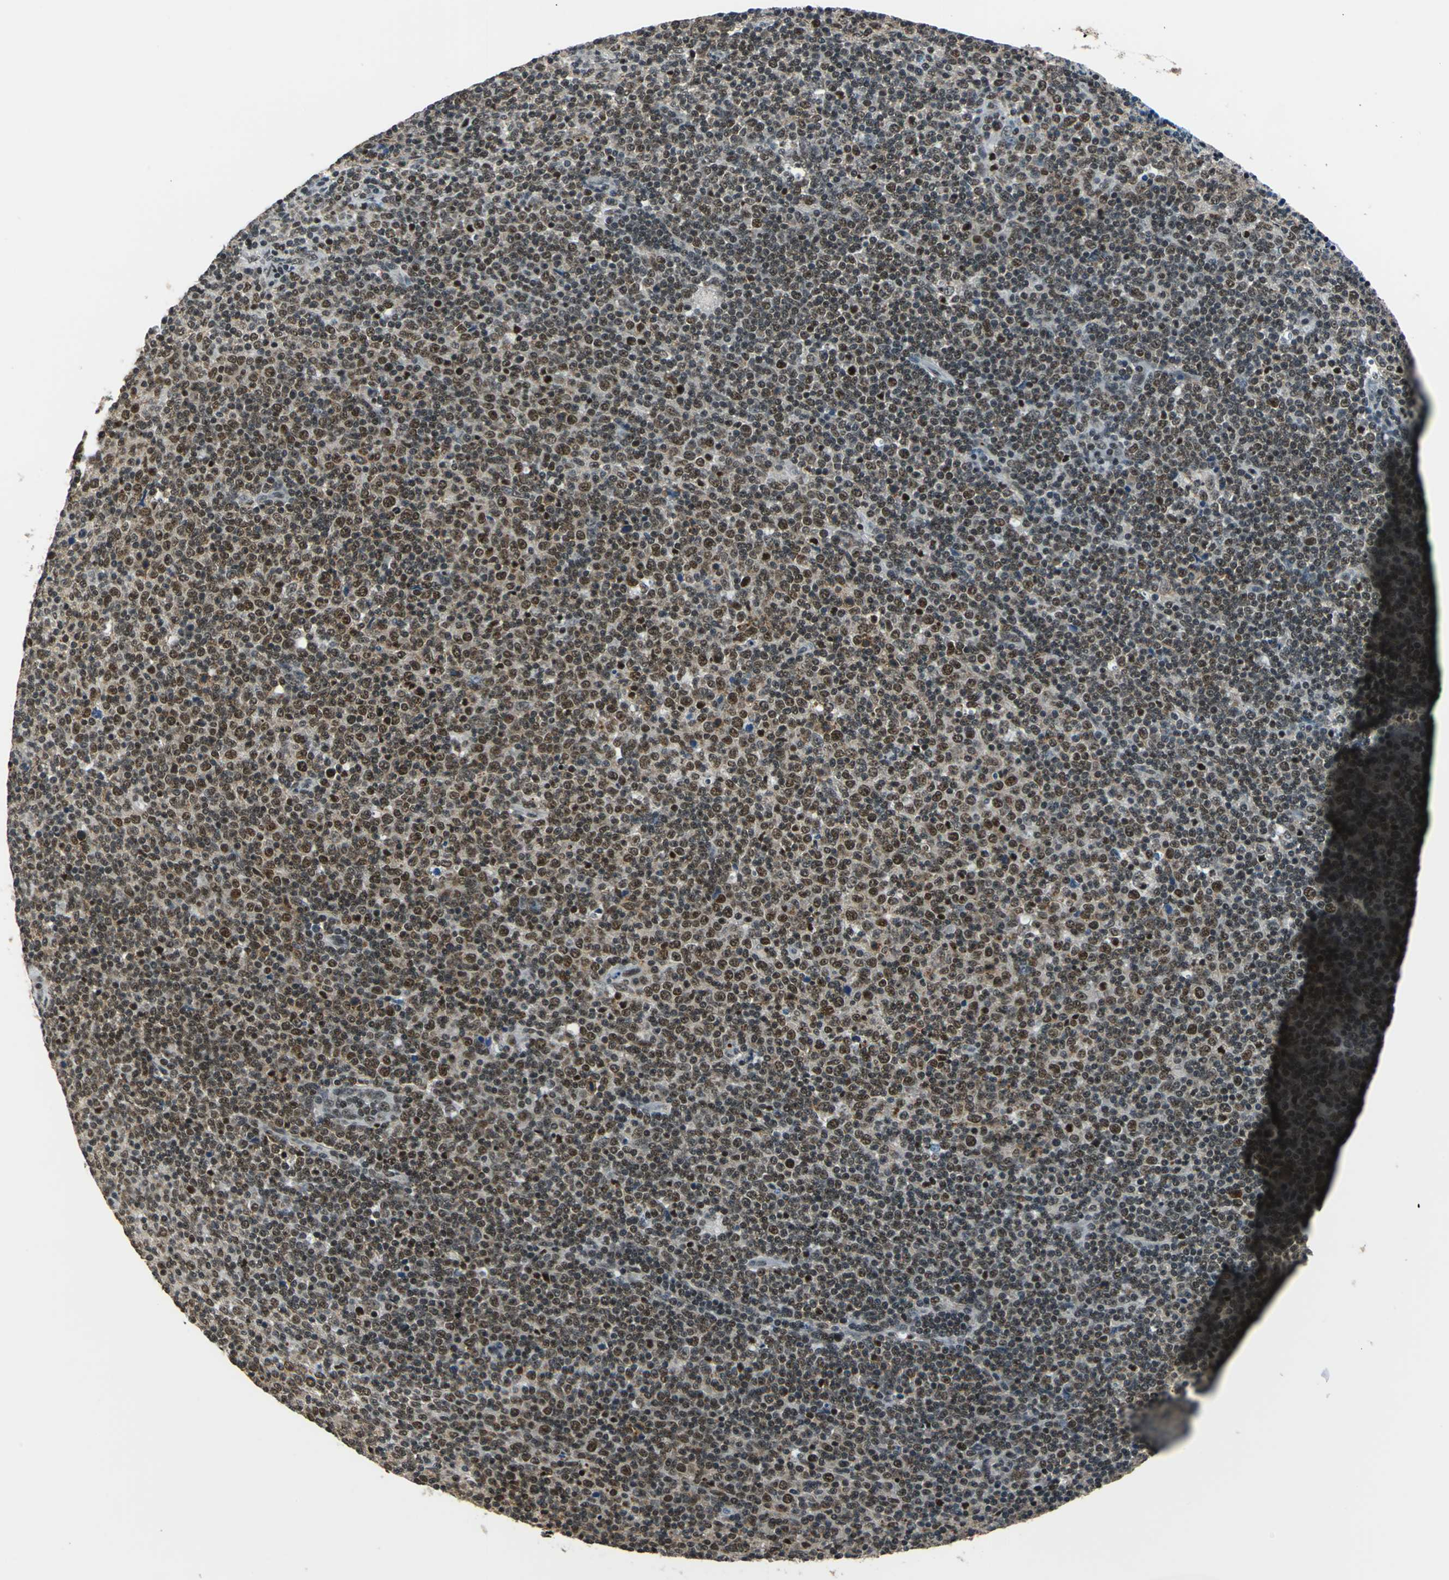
{"staining": {"intensity": "strong", "quantity": ">75%", "location": "nuclear"}, "tissue": "lymphoma", "cell_type": "Tumor cells", "image_type": "cancer", "snomed": [{"axis": "morphology", "description": "Malignant lymphoma, non-Hodgkin's type, Low grade"}, {"axis": "topography", "description": "Lymph node"}], "caption": "A photomicrograph of human lymphoma stained for a protein shows strong nuclear brown staining in tumor cells. (Stains: DAB (3,3'-diaminobenzidine) in brown, nuclei in blue, Microscopy: brightfield microscopy at high magnification).", "gene": "BCLAF1", "patient": {"sex": "male", "age": 70}}